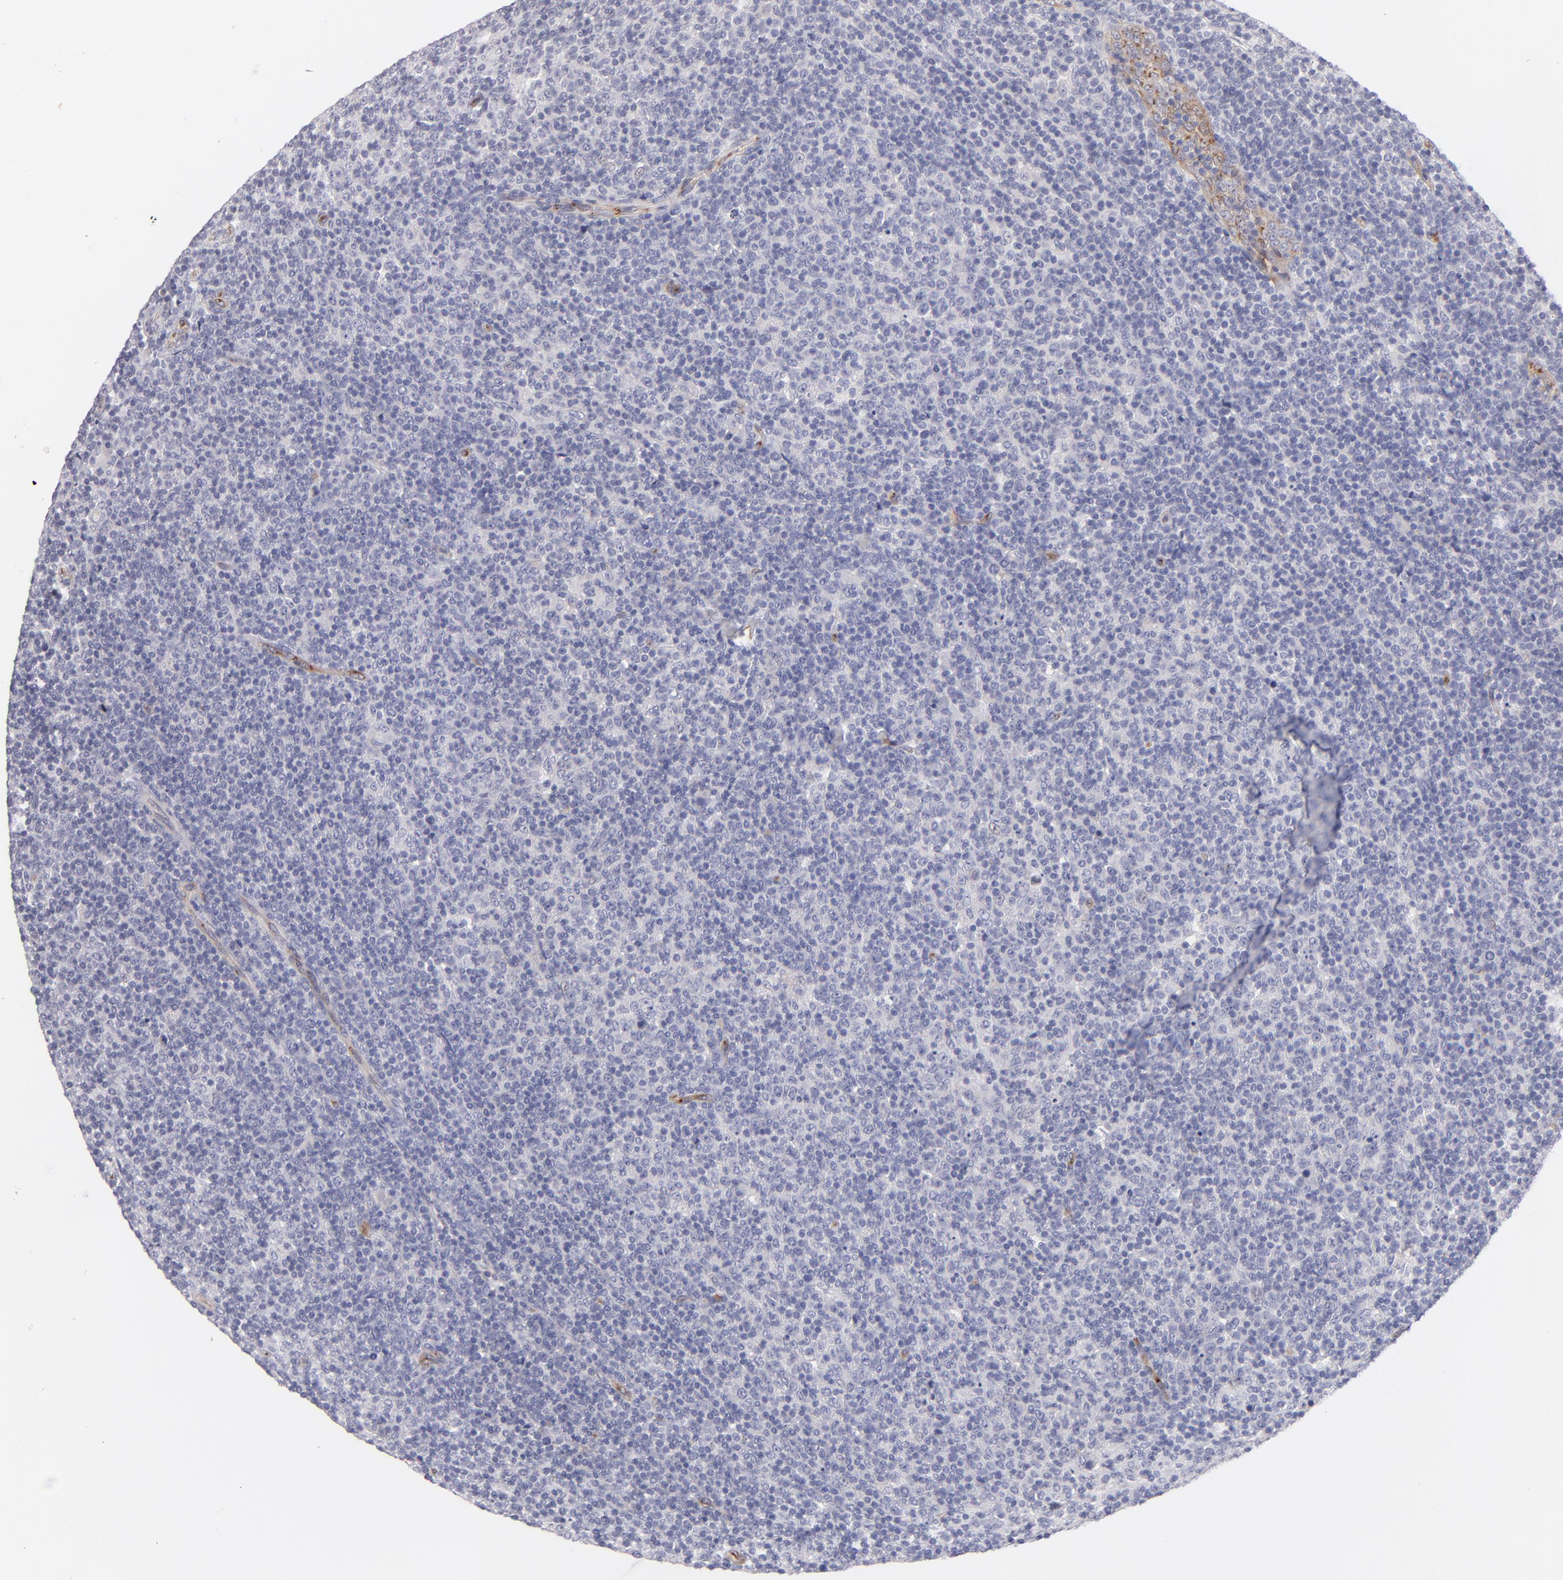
{"staining": {"intensity": "negative", "quantity": "none", "location": "none"}, "tissue": "lymphoma", "cell_type": "Tumor cells", "image_type": "cancer", "snomed": [{"axis": "morphology", "description": "Malignant lymphoma, non-Hodgkin's type, Low grade"}, {"axis": "topography", "description": "Lymph node"}], "caption": "An immunohistochemistry (IHC) micrograph of lymphoma is shown. There is no staining in tumor cells of lymphoma.", "gene": "PLVAP", "patient": {"sex": "male", "age": 70}}